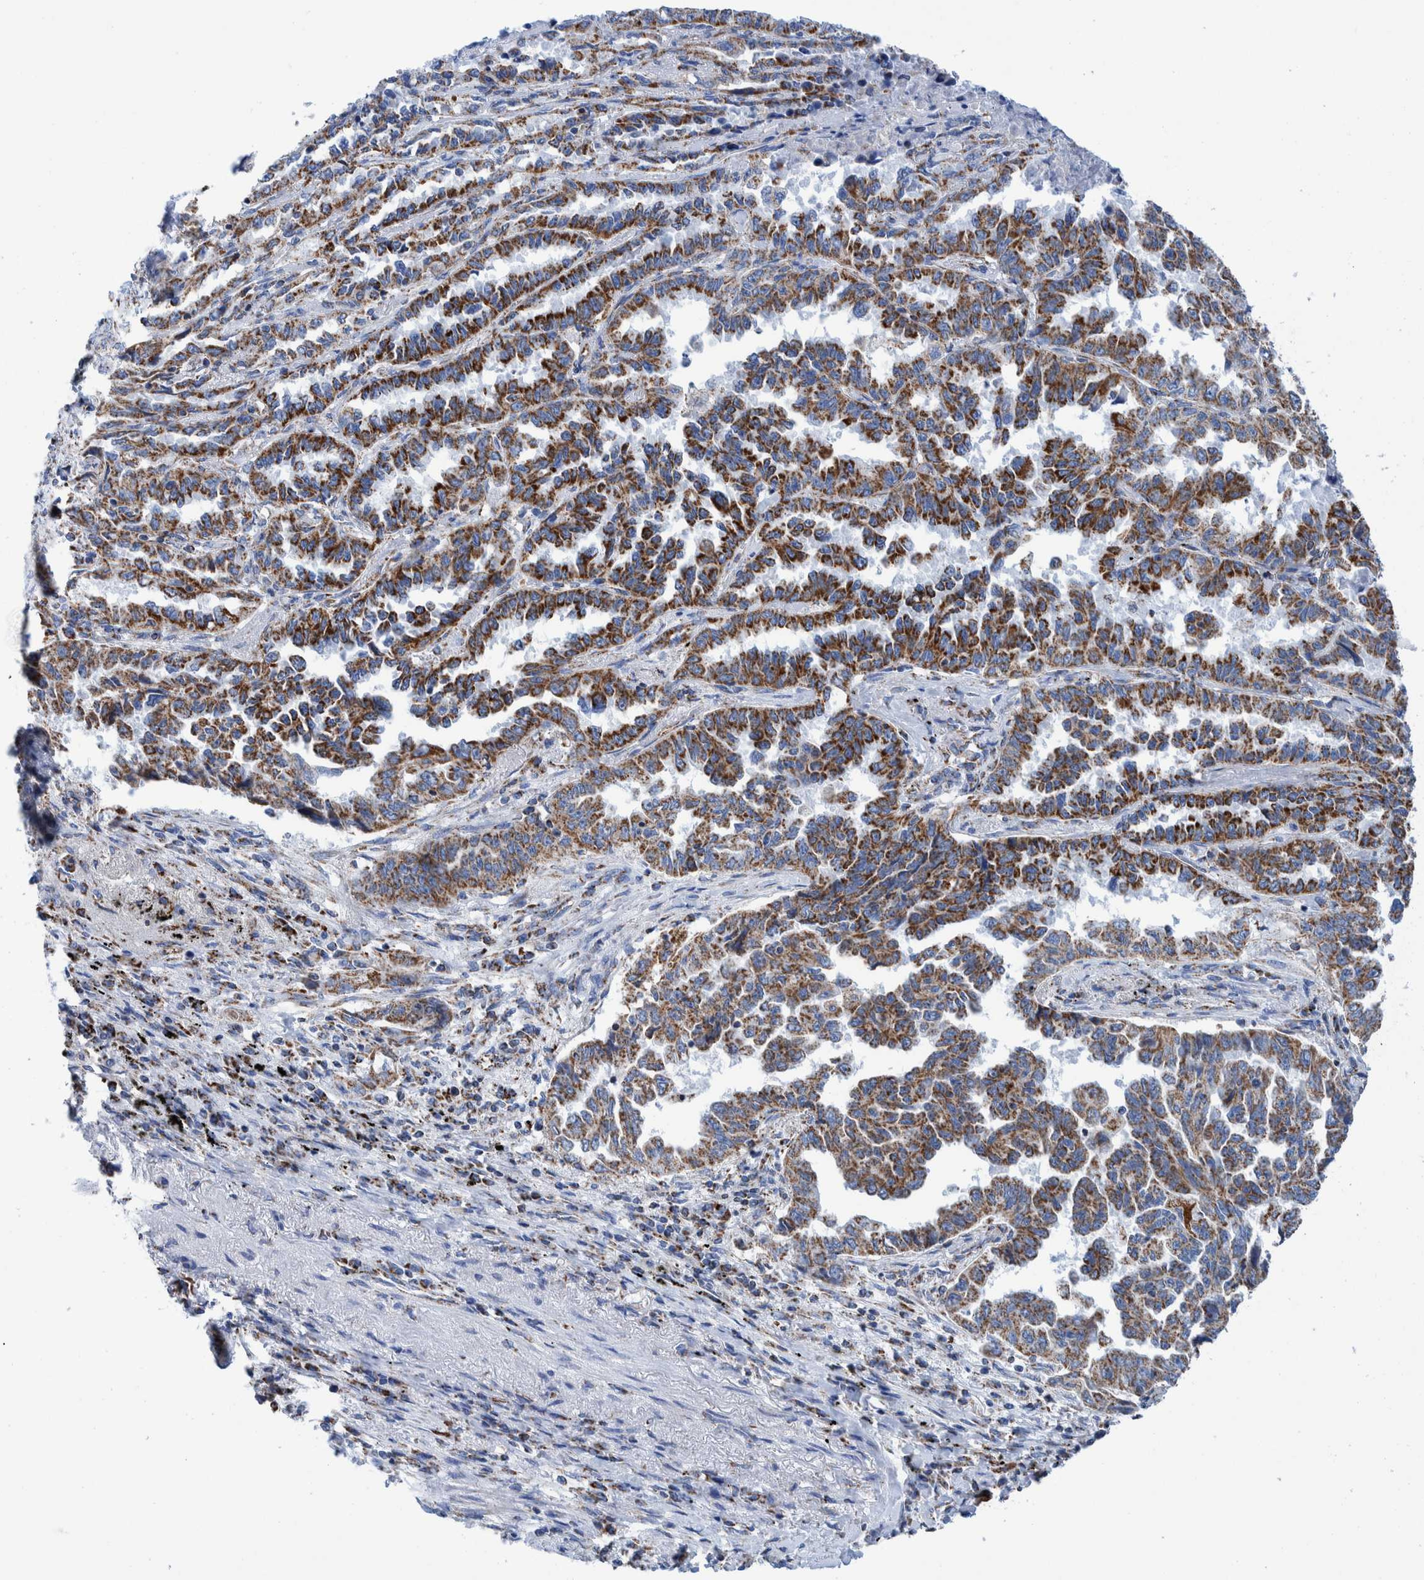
{"staining": {"intensity": "moderate", "quantity": ">75%", "location": "cytoplasmic/membranous"}, "tissue": "lung cancer", "cell_type": "Tumor cells", "image_type": "cancer", "snomed": [{"axis": "morphology", "description": "Adenocarcinoma, NOS"}, {"axis": "topography", "description": "Lung"}], "caption": "Immunohistochemistry (DAB (3,3'-diaminobenzidine)) staining of human lung cancer displays moderate cytoplasmic/membranous protein expression in about >75% of tumor cells.", "gene": "DECR1", "patient": {"sex": "female", "age": 51}}